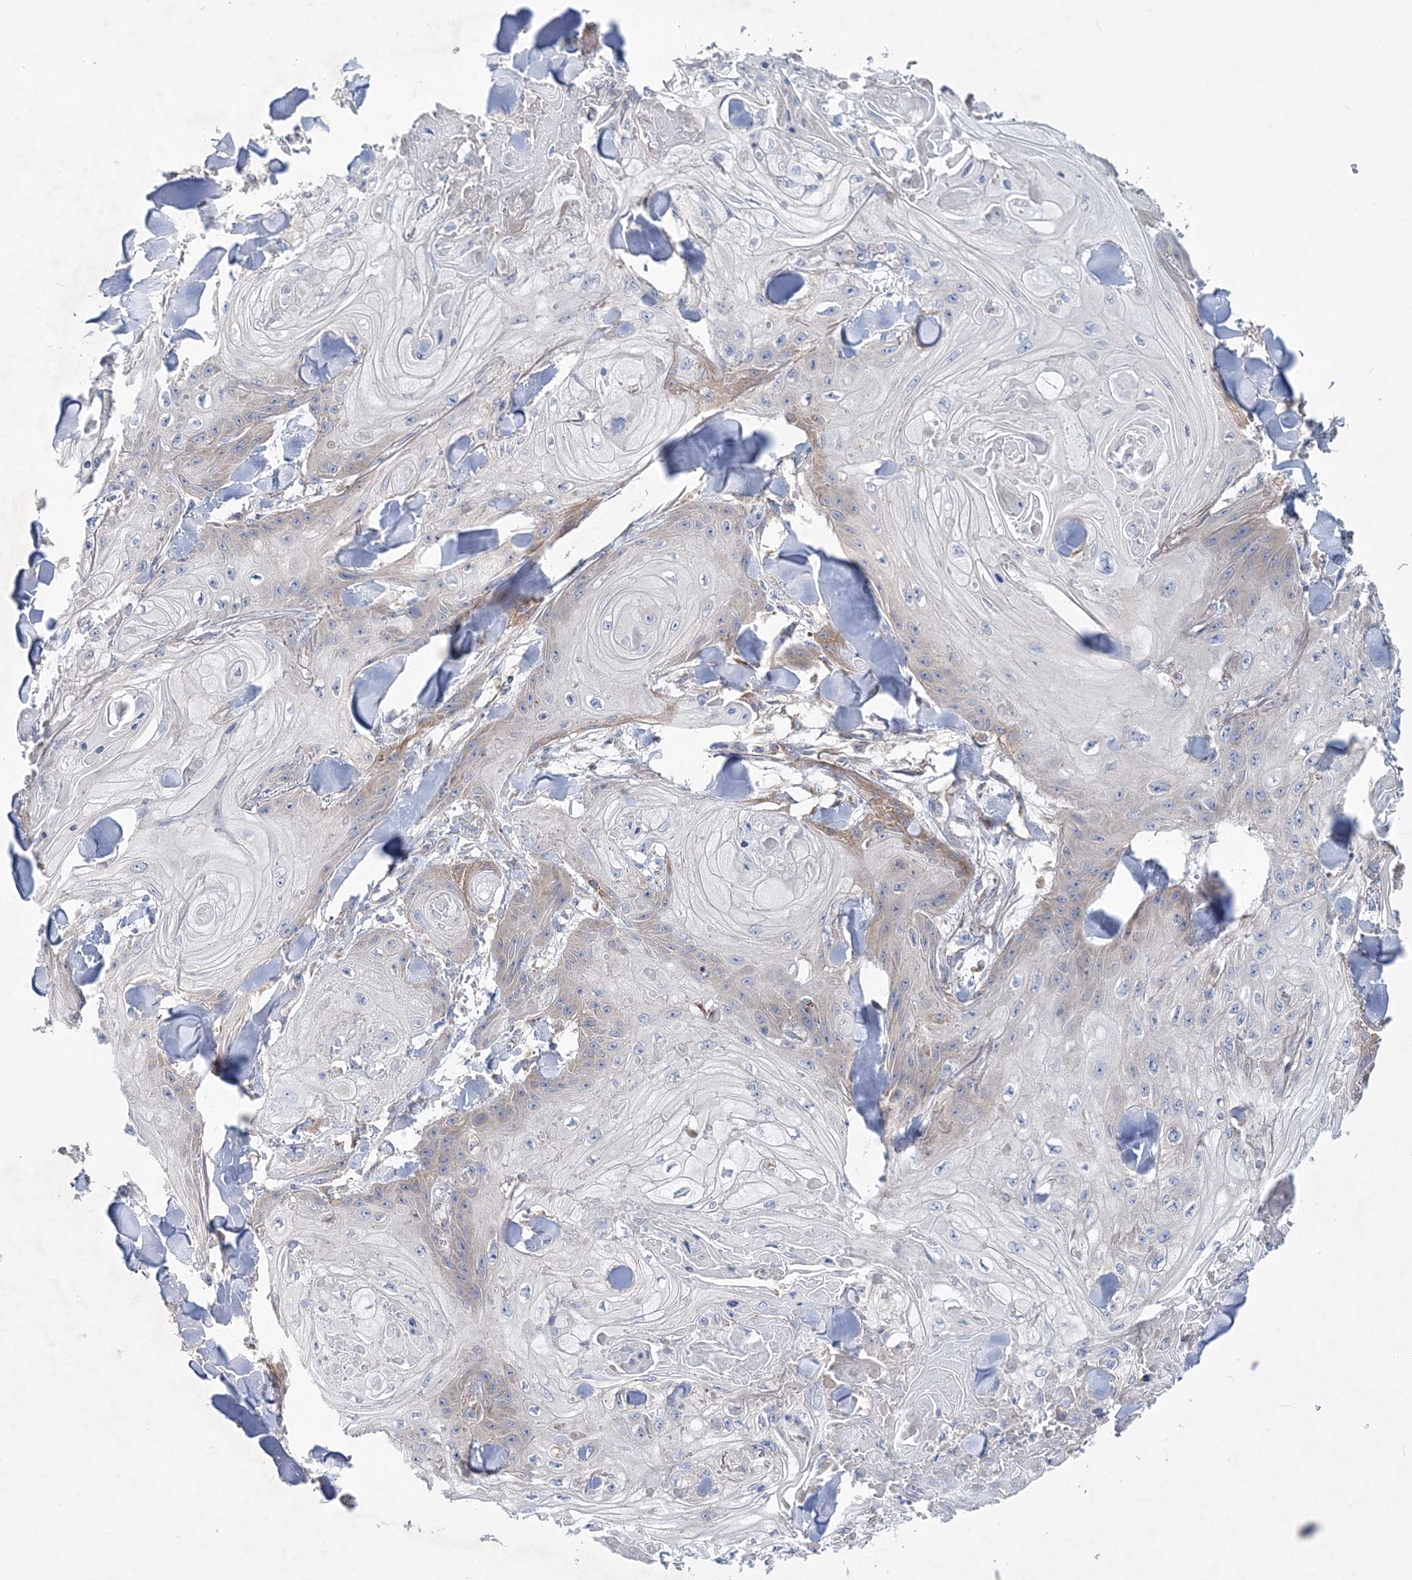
{"staining": {"intensity": "weak", "quantity": "<25%", "location": "cytoplasmic/membranous"}, "tissue": "skin cancer", "cell_type": "Tumor cells", "image_type": "cancer", "snomed": [{"axis": "morphology", "description": "Squamous cell carcinoma, NOS"}, {"axis": "topography", "description": "Skin"}], "caption": "An immunohistochemistry micrograph of skin cancer is shown. There is no staining in tumor cells of skin cancer.", "gene": "NGLY1", "patient": {"sex": "male", "age": 74}}